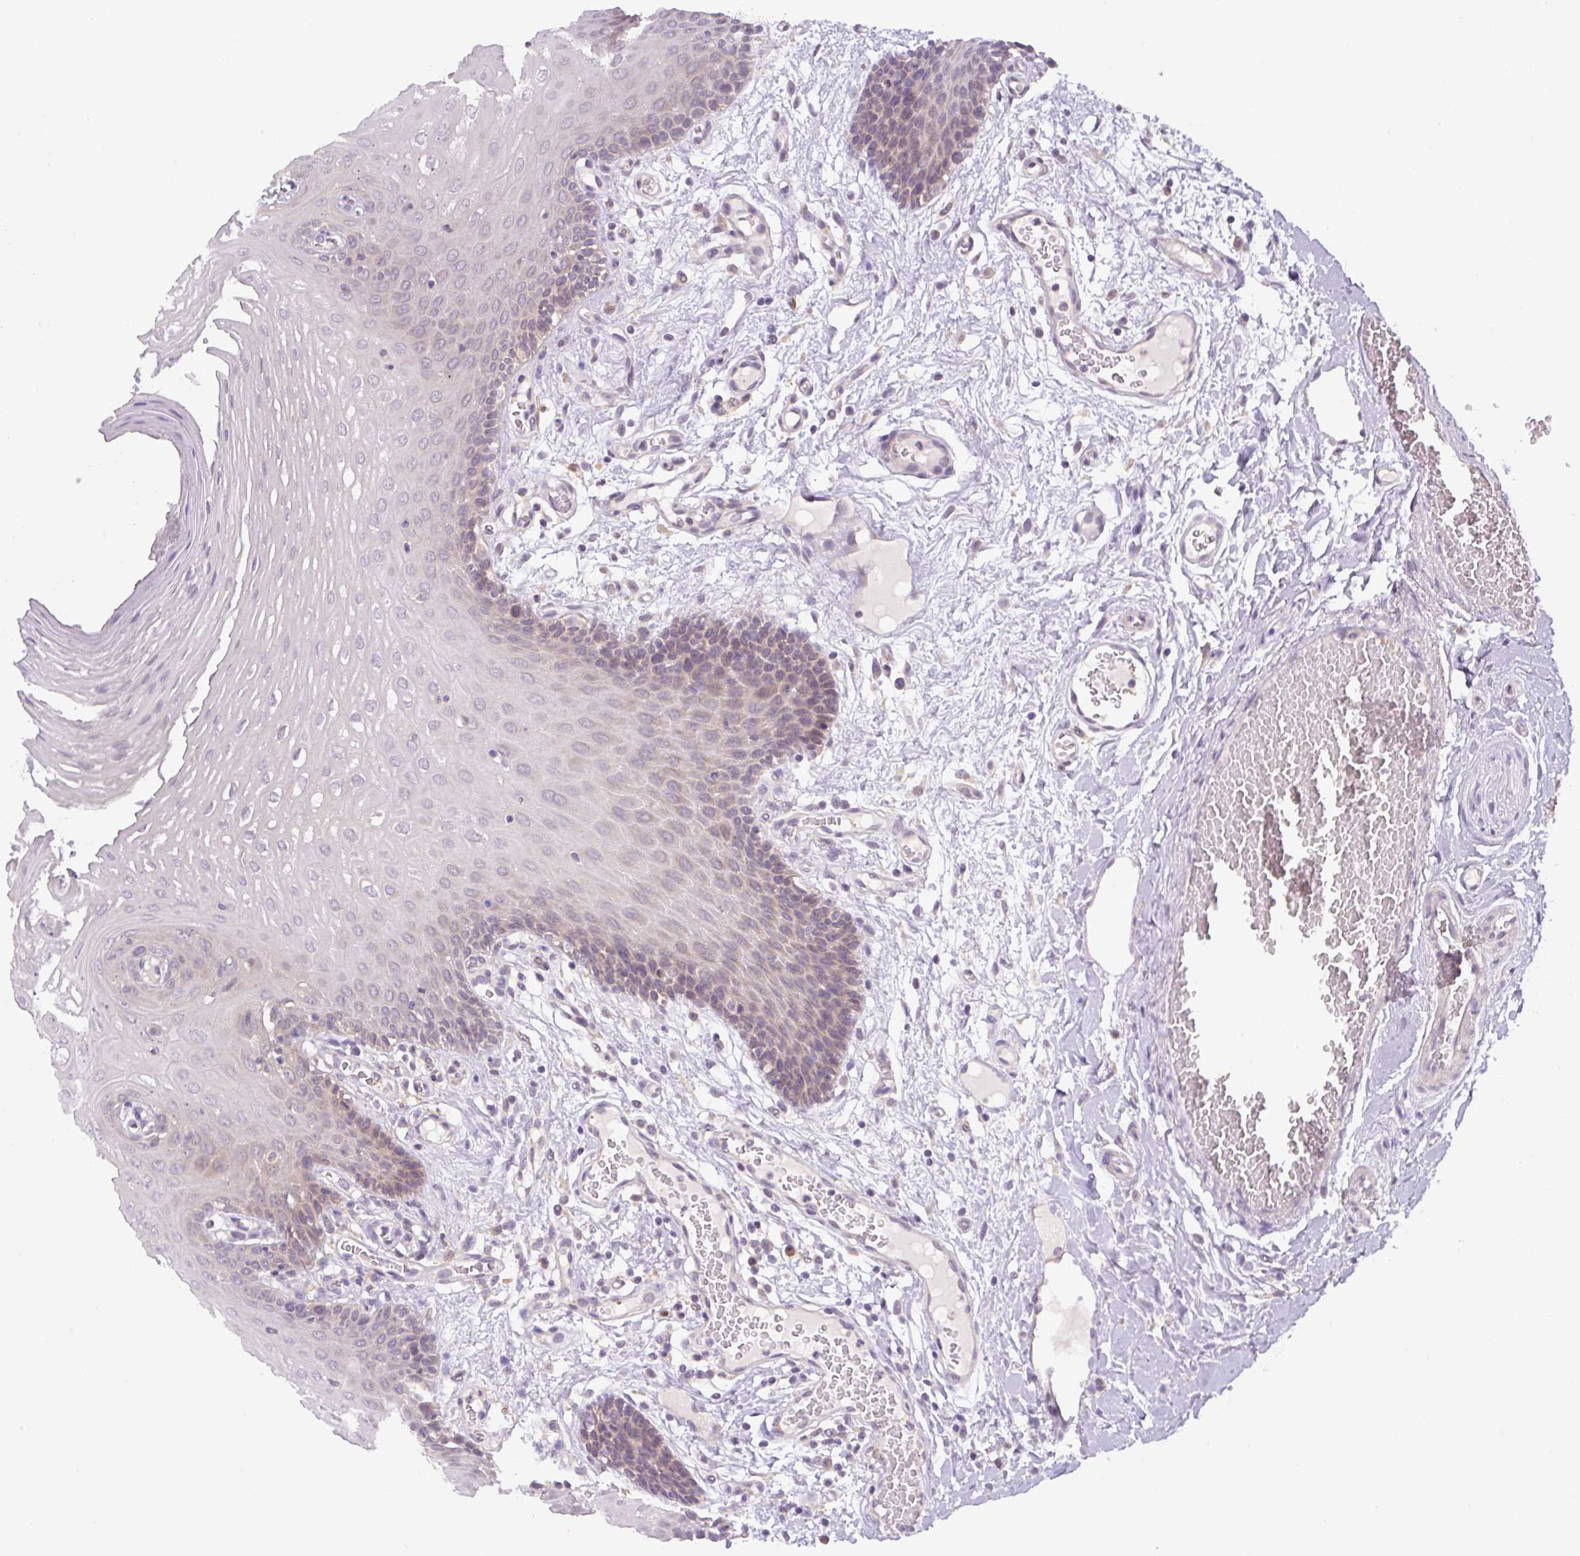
{"staining": {"intensity": "negative", "quantity": "none", "location": "none"}, "tissue": "oral mucosa", "cell_type": "Squamous epithelial cells", "image_type": "normal", "snomed": [{"axis": "morphology", "description": "Normal tissue, NOS"}, {"axis": "topography", "description": "Oral tissue"}, {"axis": "topography", "description": "Tounge, NOS"}], "caption": "High power microscopy image of an immunohistochemistry micrograph of normal oral mucosa, revealing no significant positivity in squamous epithelial cells. Nuclei are stained in blue.", "gene": "UBL3", "patient": {"sex": "female", "age": 60}}